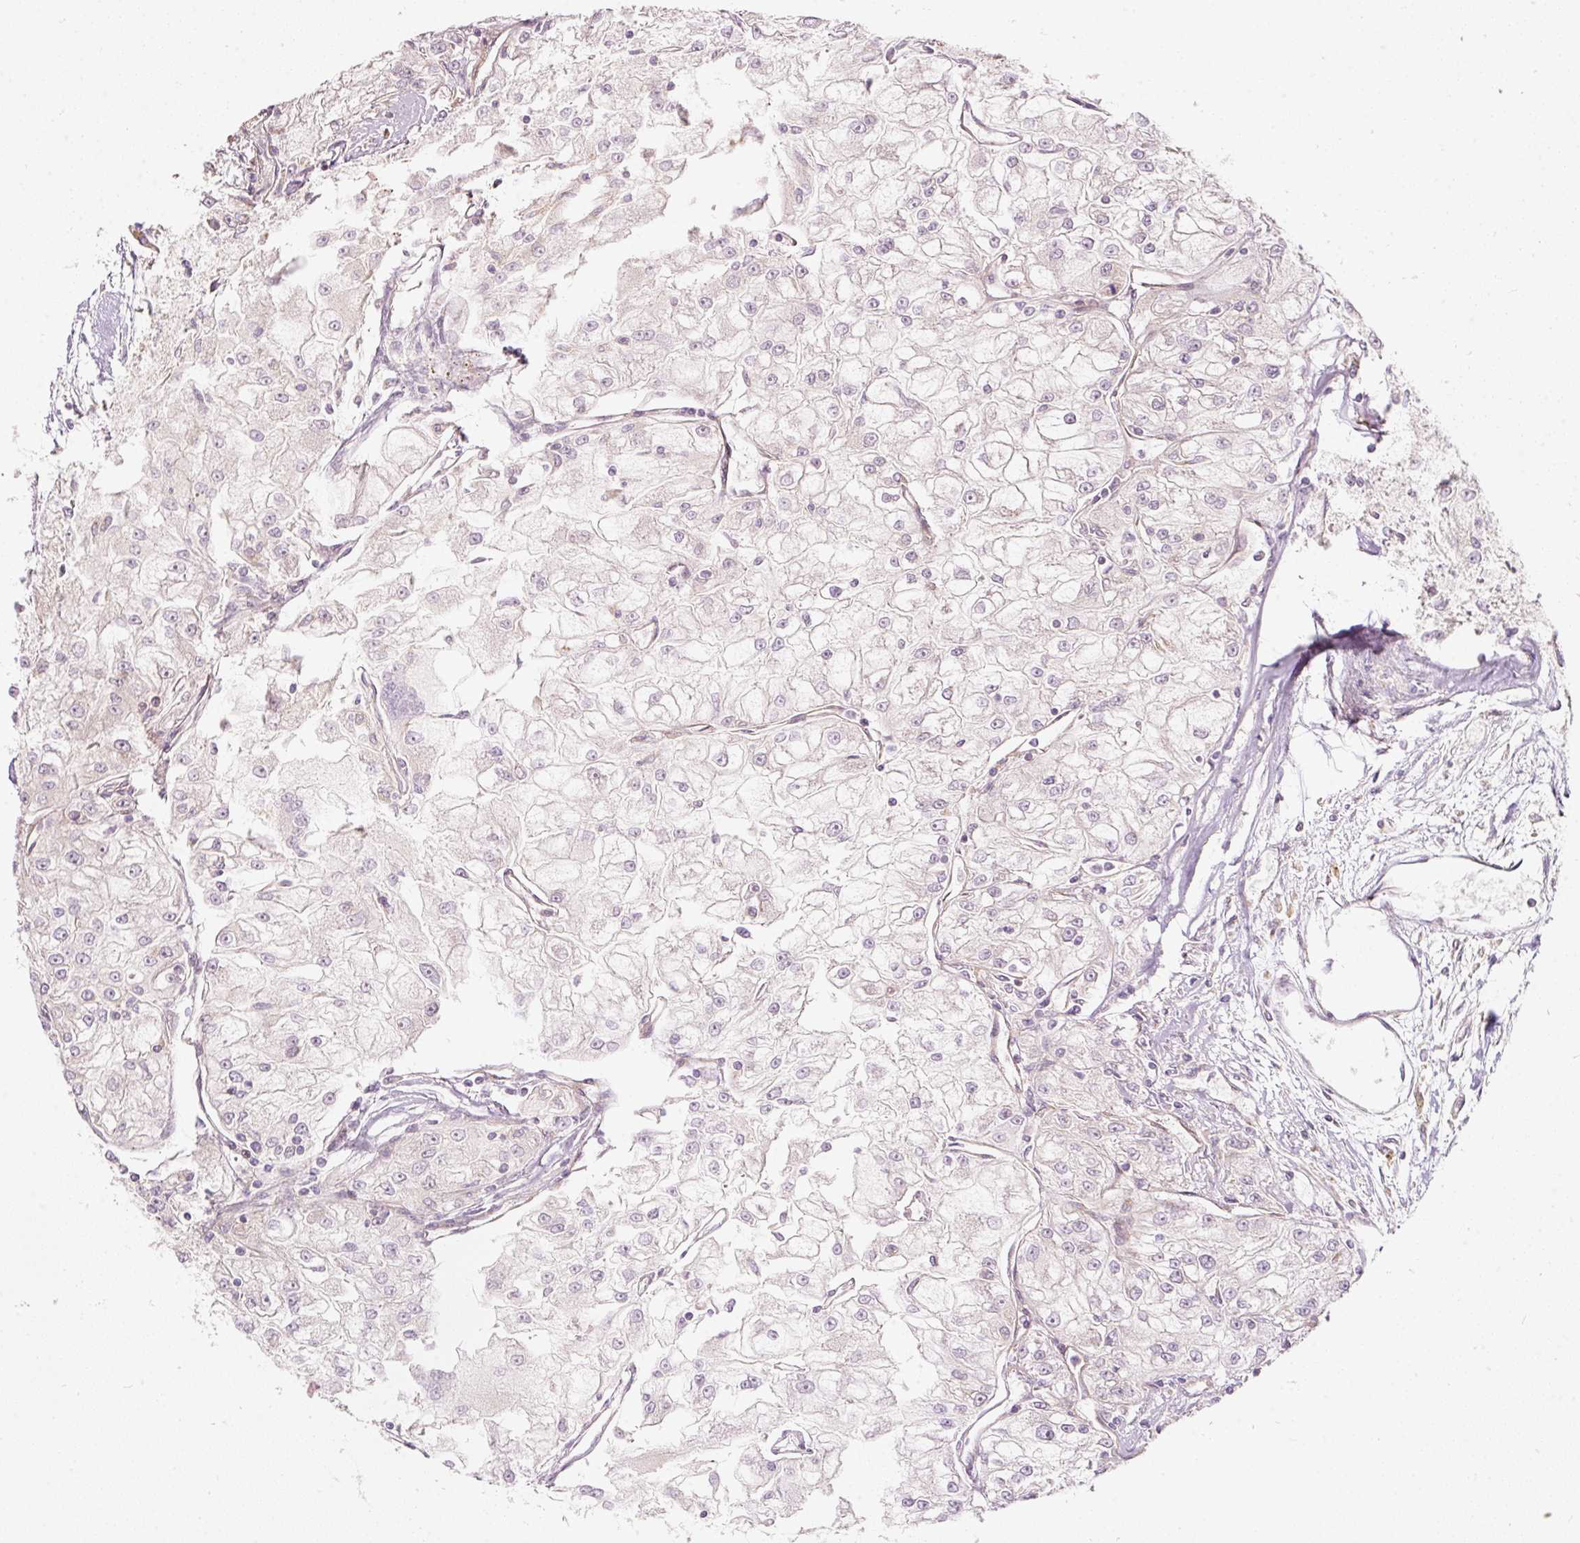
{"staining": {"intensity": "negative", "quantity": "none", "location": "none"}, "tissue": "renal cancer", "cell_type": "Tumor cells", "image_type": "cancer", "snomed": [{"axis": "morphology", "description": "Adenocarcinoma, NOS"}, {"axis": "topography", "description": "Kidney"}], "caption": "Tumor cells are negative for protein expression in human adenocarcinoma (renal).", "gene": "SNAPC5", "patient": {"sex": "female", "age": 72}}